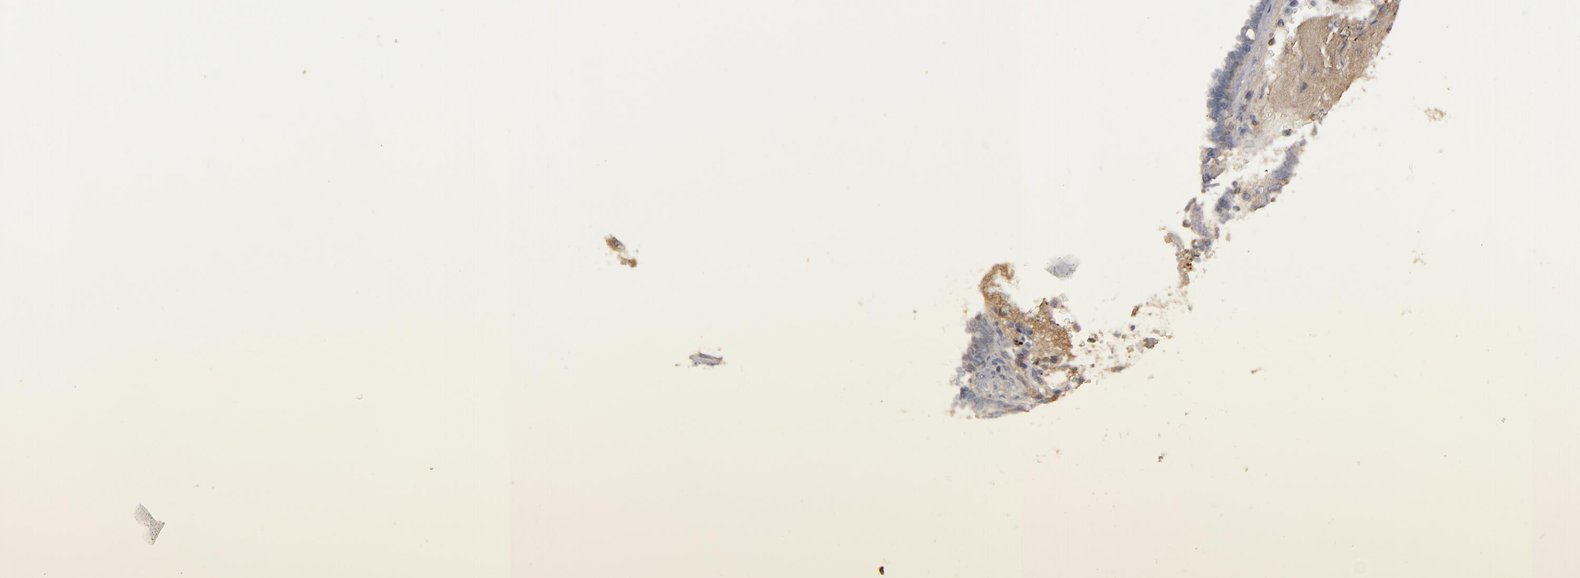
{"staining": {"intensity": "weak", "quantity": "<25%", "location": "cytoplasmic/membranous"}, "tissue": "lung cancer", "cell_type": "Tumor cells", "image_type": "cancer", "snomed": [{"axis": "morphology", "description": "Adenocarcinoma, NOS"}, {"axis": "topography", "description": "Lung"}], "caption": "The histopathology image reveals no staining of tumor cells in lung cancer (adenocarcinoma). (DAB (3,3'-diaminobenzidine) immunohistochemistry visualized using brightfield microscopy, high magnification).", "gene": "MBL2", "patient": {"sex": "female", "age": 64}}